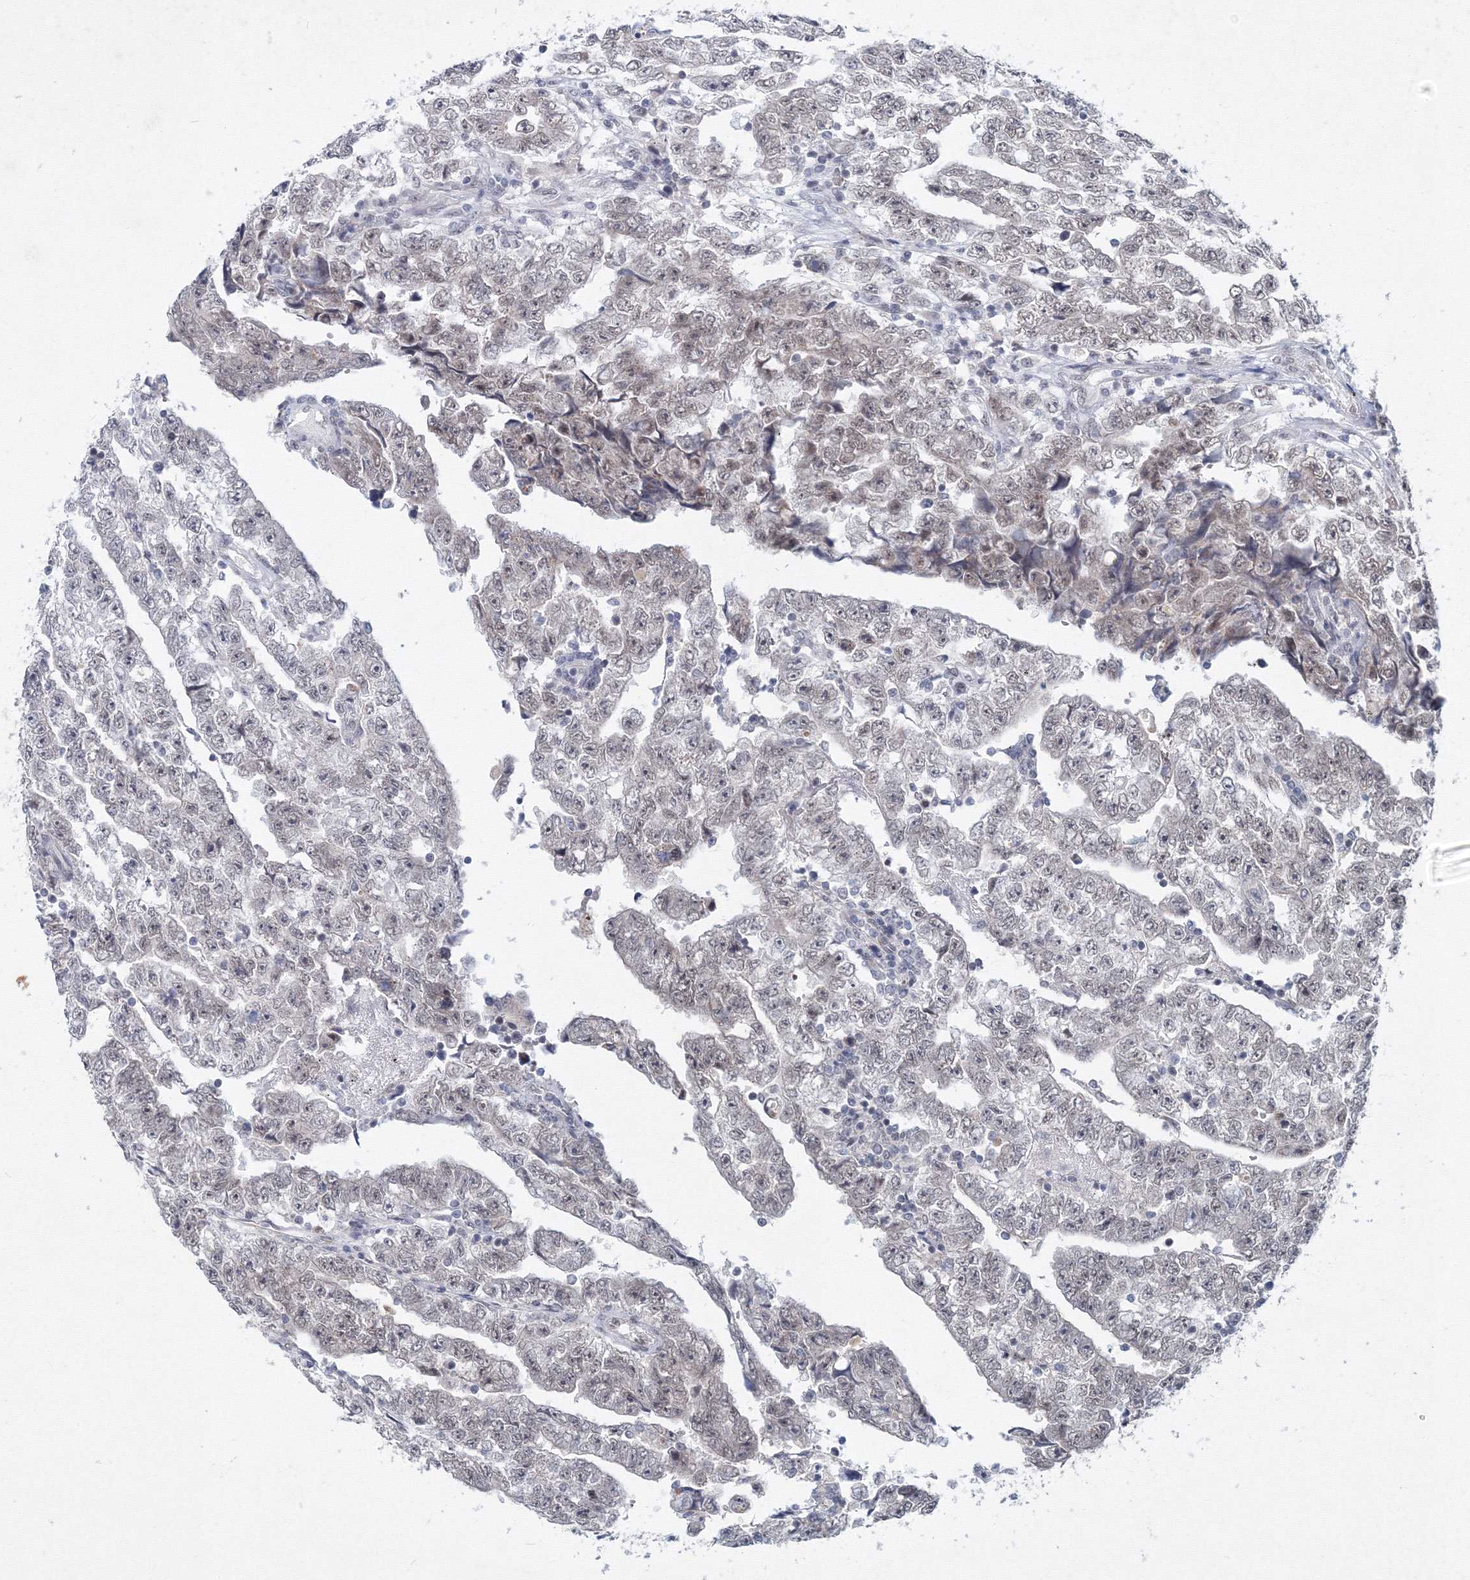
{"staining": {"intensity": "negative", "quantity": "none", "location": "none"}, "tissue": "testis cancer", "cell_type": "Tumor cells", "image_type": "cancer", "snomed": [{"axis": "morphology", "description": "Carcinoma, Embryonal, NOS"}, {"axis": "topography", "description": "Testis"}], "caption": "The micrograph shows no significant positivity in tumor cells of testis cancer. (Brightfield microscopy of DAB (3,3'-diaminobenzidine) immunohistochemistry at high magnification).", "gene": "SF3B6", "patient": {"sex": "male", "age": 25}}